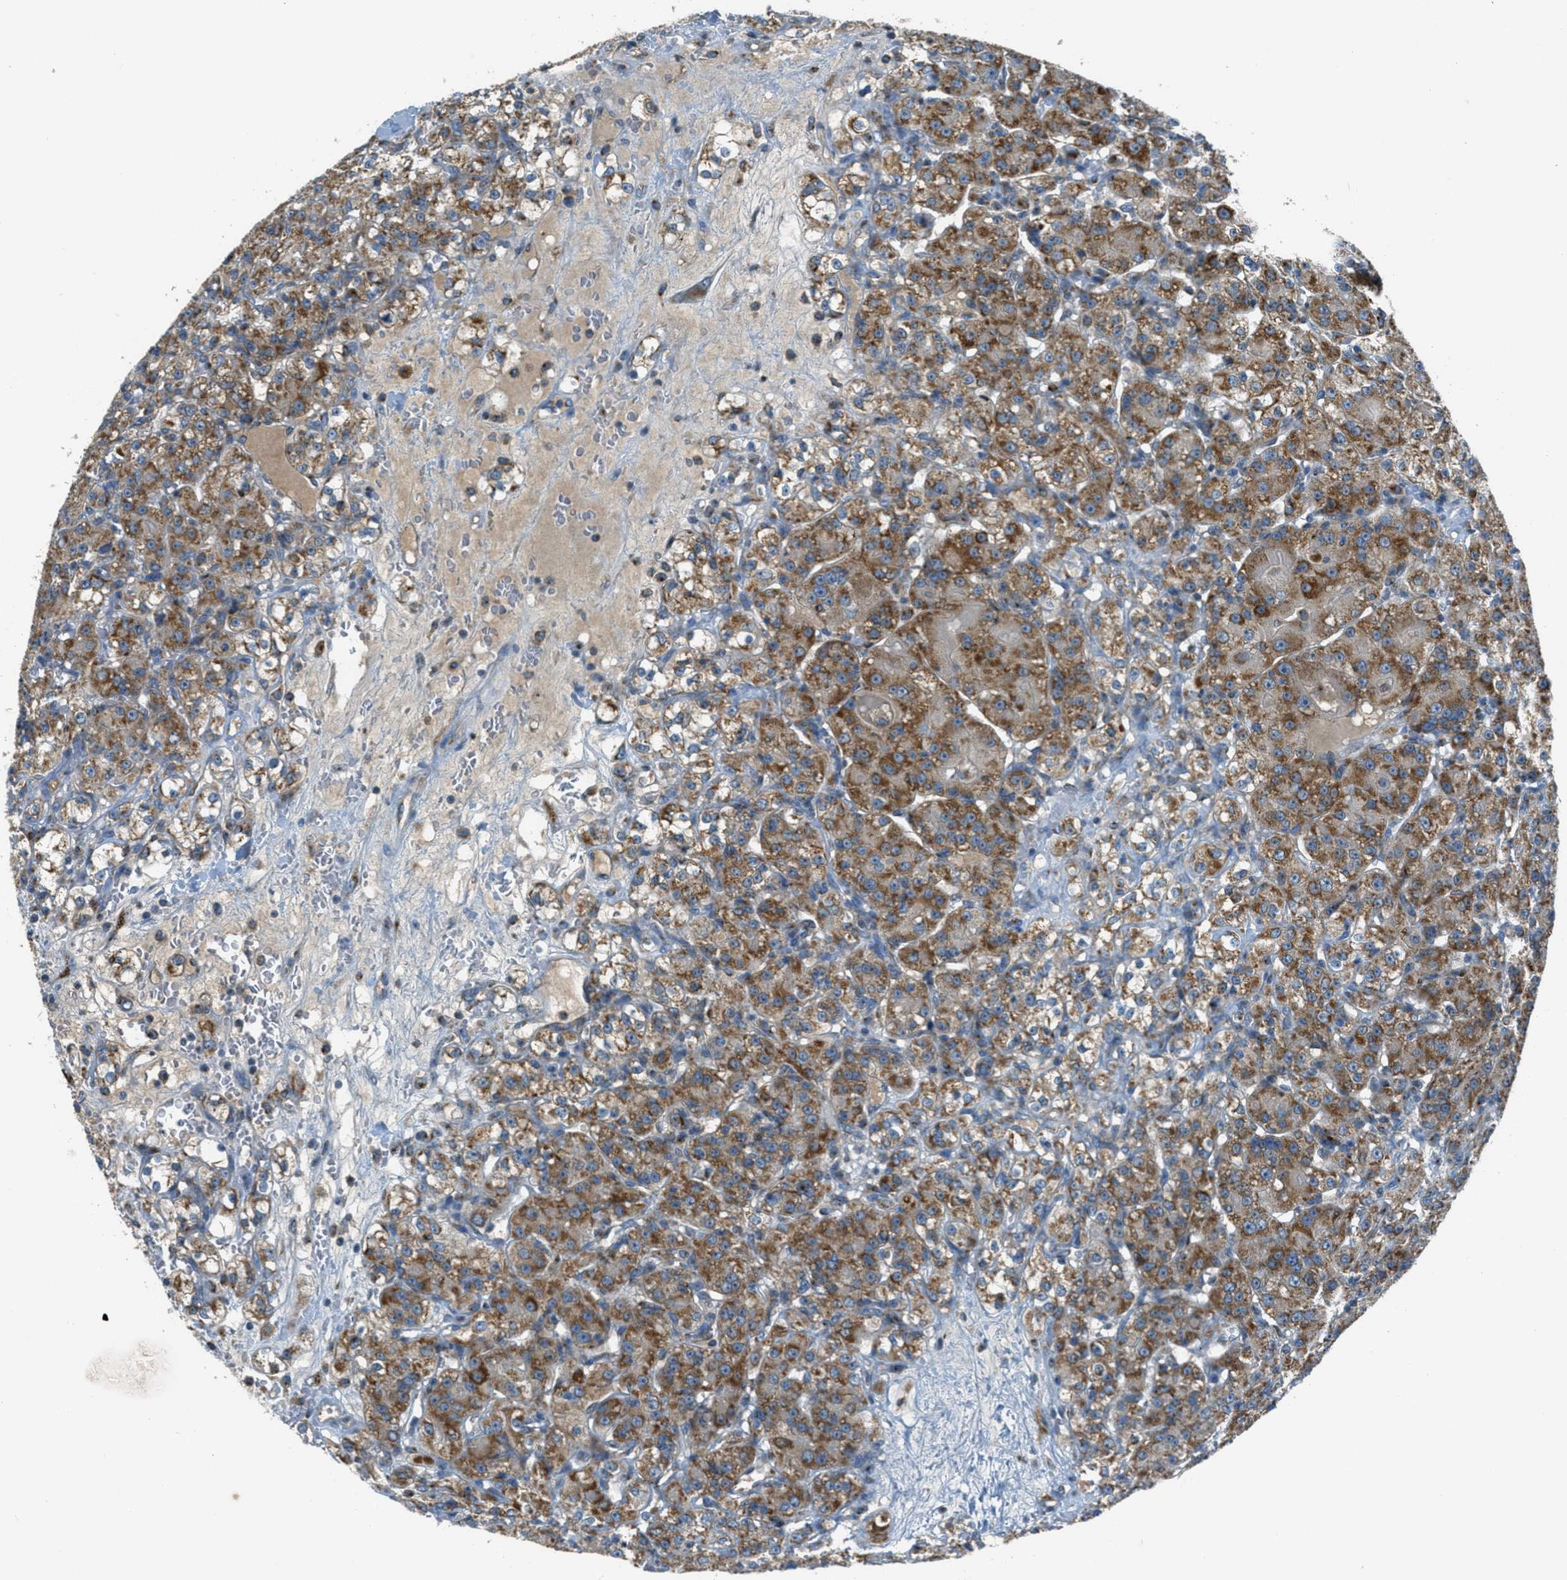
{"staining": {"intensity": "moderate", "quantity": ">75%", "location": "cytoplasmic/membranous"}, "tissue": "renal cancer", "cell_type": "Tumor cells", "image_type": "cancer", "snomed": [{"axis": "morphology", "description": "Normal tissue, NOS"}, {"axis": "morphology", "description": "Adenocarcinoma, NOS"}, {"axis": "topography", "description": "Kidney"}], "caption": "Renal cancer (adenocarcinoma) tissue exhibits moderate cytoplasmic/membranous staining in about >75% of tumor cells, visualized by immunohistochemistry. The staining was performed using DAB (3,3'-diaminobenzidine), with brown indicating positive protein expression. Nuclei are stained blue with hematoxylin.", "gene": "BCKDK", "patient": {"sex": "male", "age": 61}}